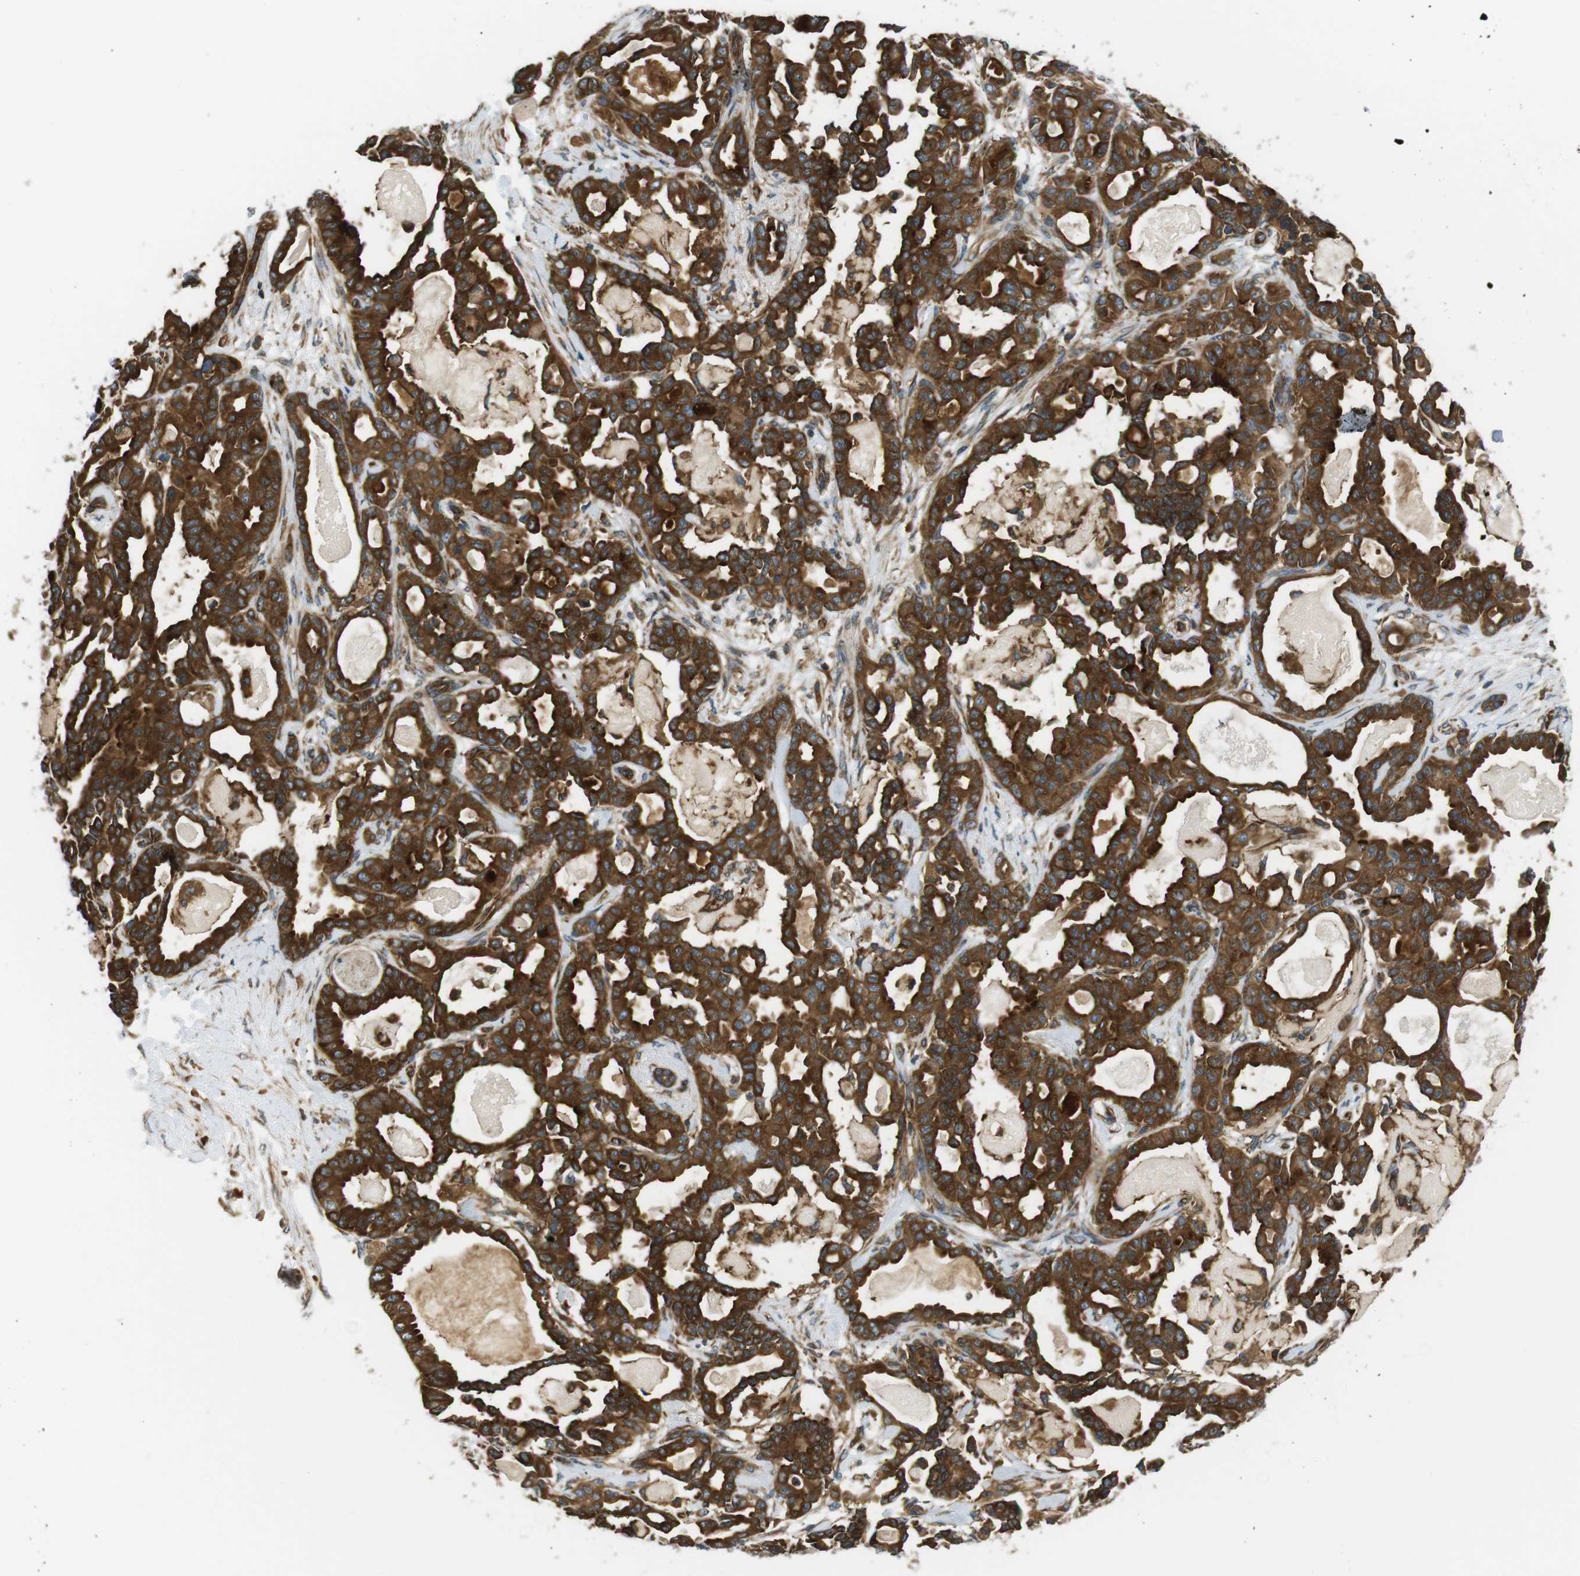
{"staining": {"intensity": "strong", "quantity": ">75%", "location": "cytoplasmic/membranous"}, "tissue": "pancreatic cancer", "cell_type": "Tumor cells", "image_type": "cancer", "snomed": [{"axis": "morphology", "description": "Adenocarcinoma, NOS"}, {"axis": "topography", "description": "Pancreas"}], "caption": "Protein analysis of pancreatic adenocarcinoma tissue shows strong cytoplasmic/membranous staining in approximately >75% of tumor cells.", "gene": "TSC1", "patient": {"sex": "male", "age": 63}}